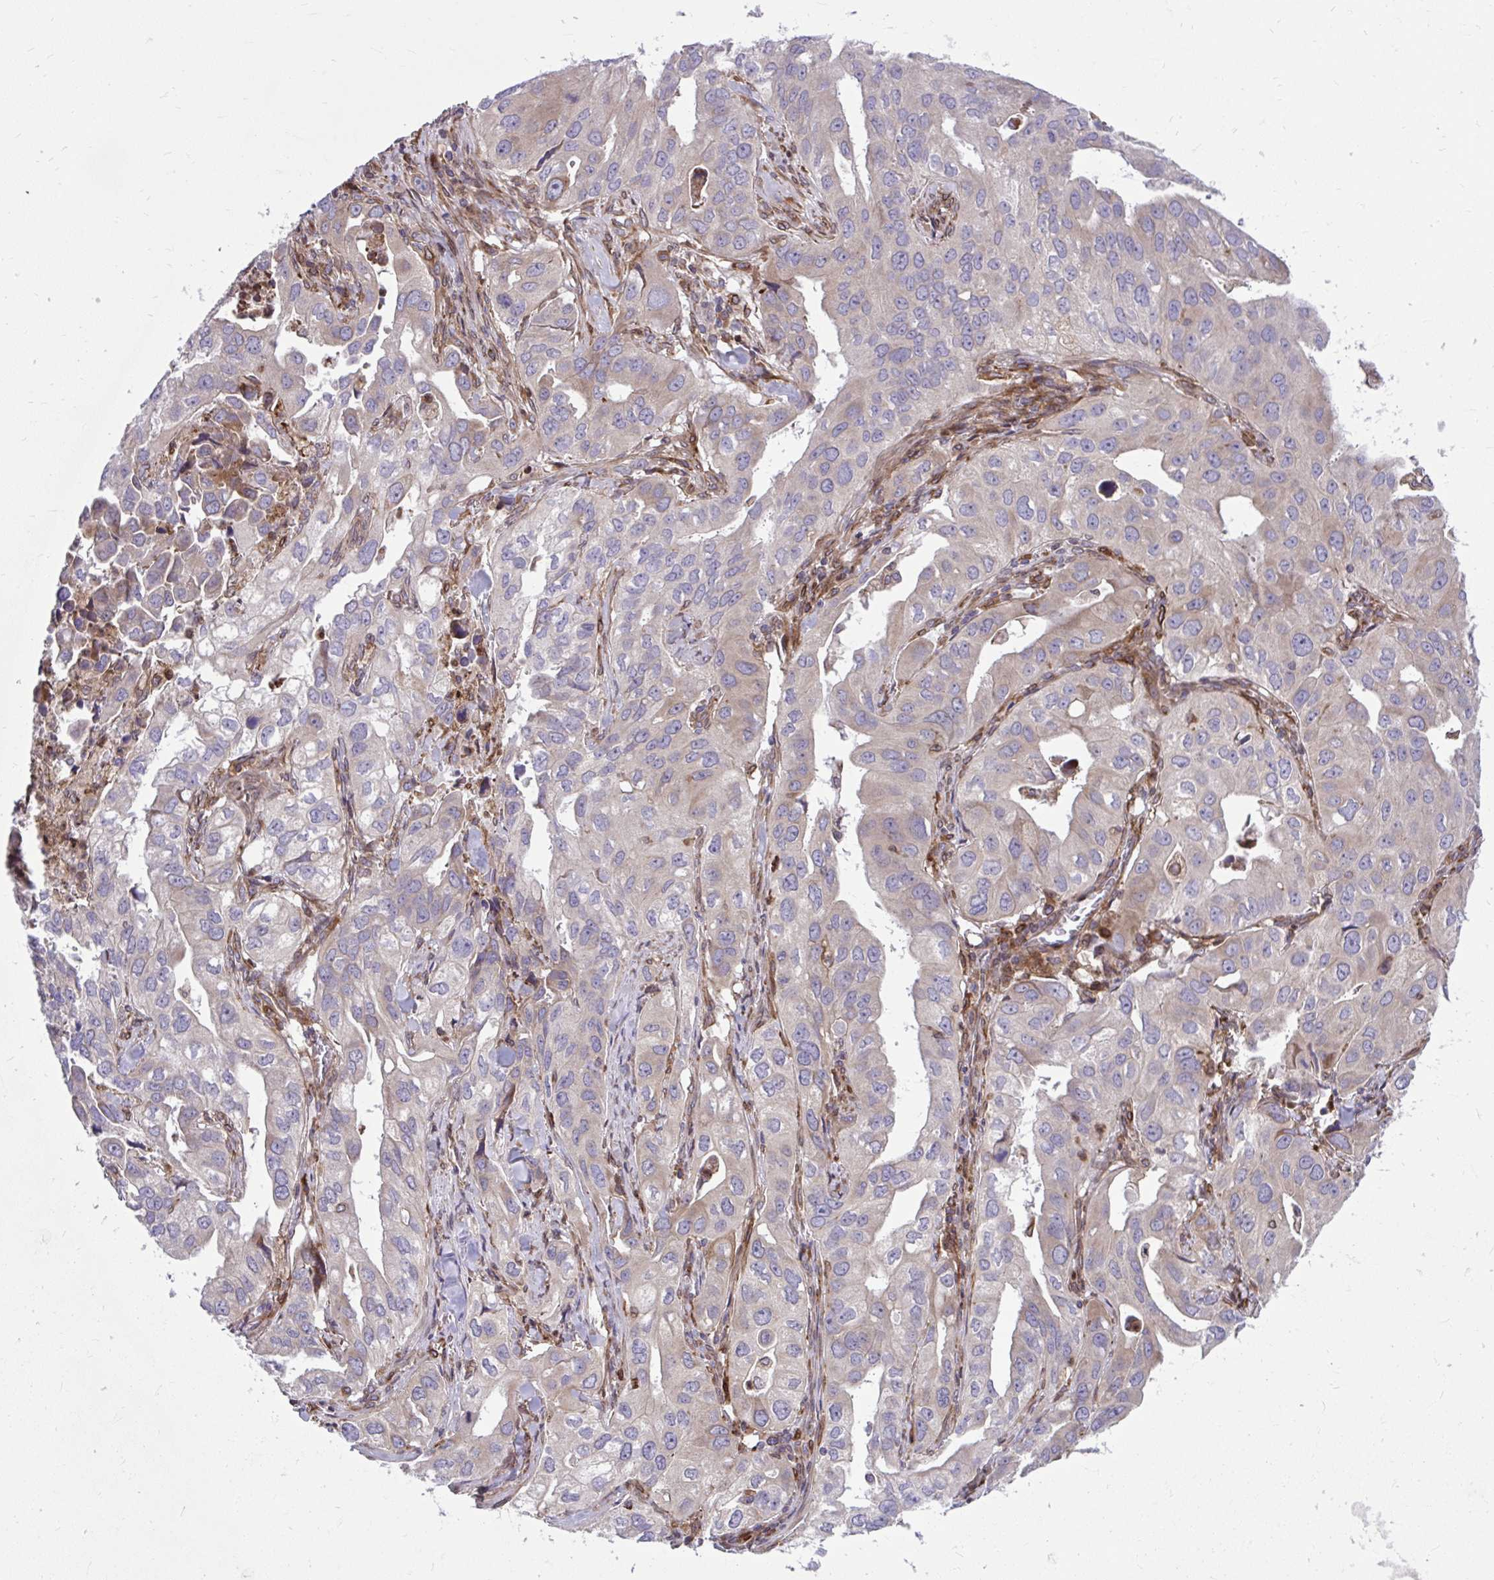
{"staining": {"intensity": "negative", "quantity": "none", "location": "none"}, "tissue": "lung cancer", "cell_type": "Tumor cells", "image_type": "cancer", "snomed": [{"axis": "morphology", "description": "Adenocarcinoma, NOS"}, {"axis": "topography", "description": "Lung"}], "caption": "An immunohistochemistry (IHC) image of adenocarcinoma (lung) is shown. There is no staining in tumor cells of adenocarcinoma (lung). (DAB (3,3'-diaminobenzidine) immunohistochemistry (IHC) with hematoxylin counter stain).", "gene": "STIM2", "patient": {"sex": "male", "age": 48}}